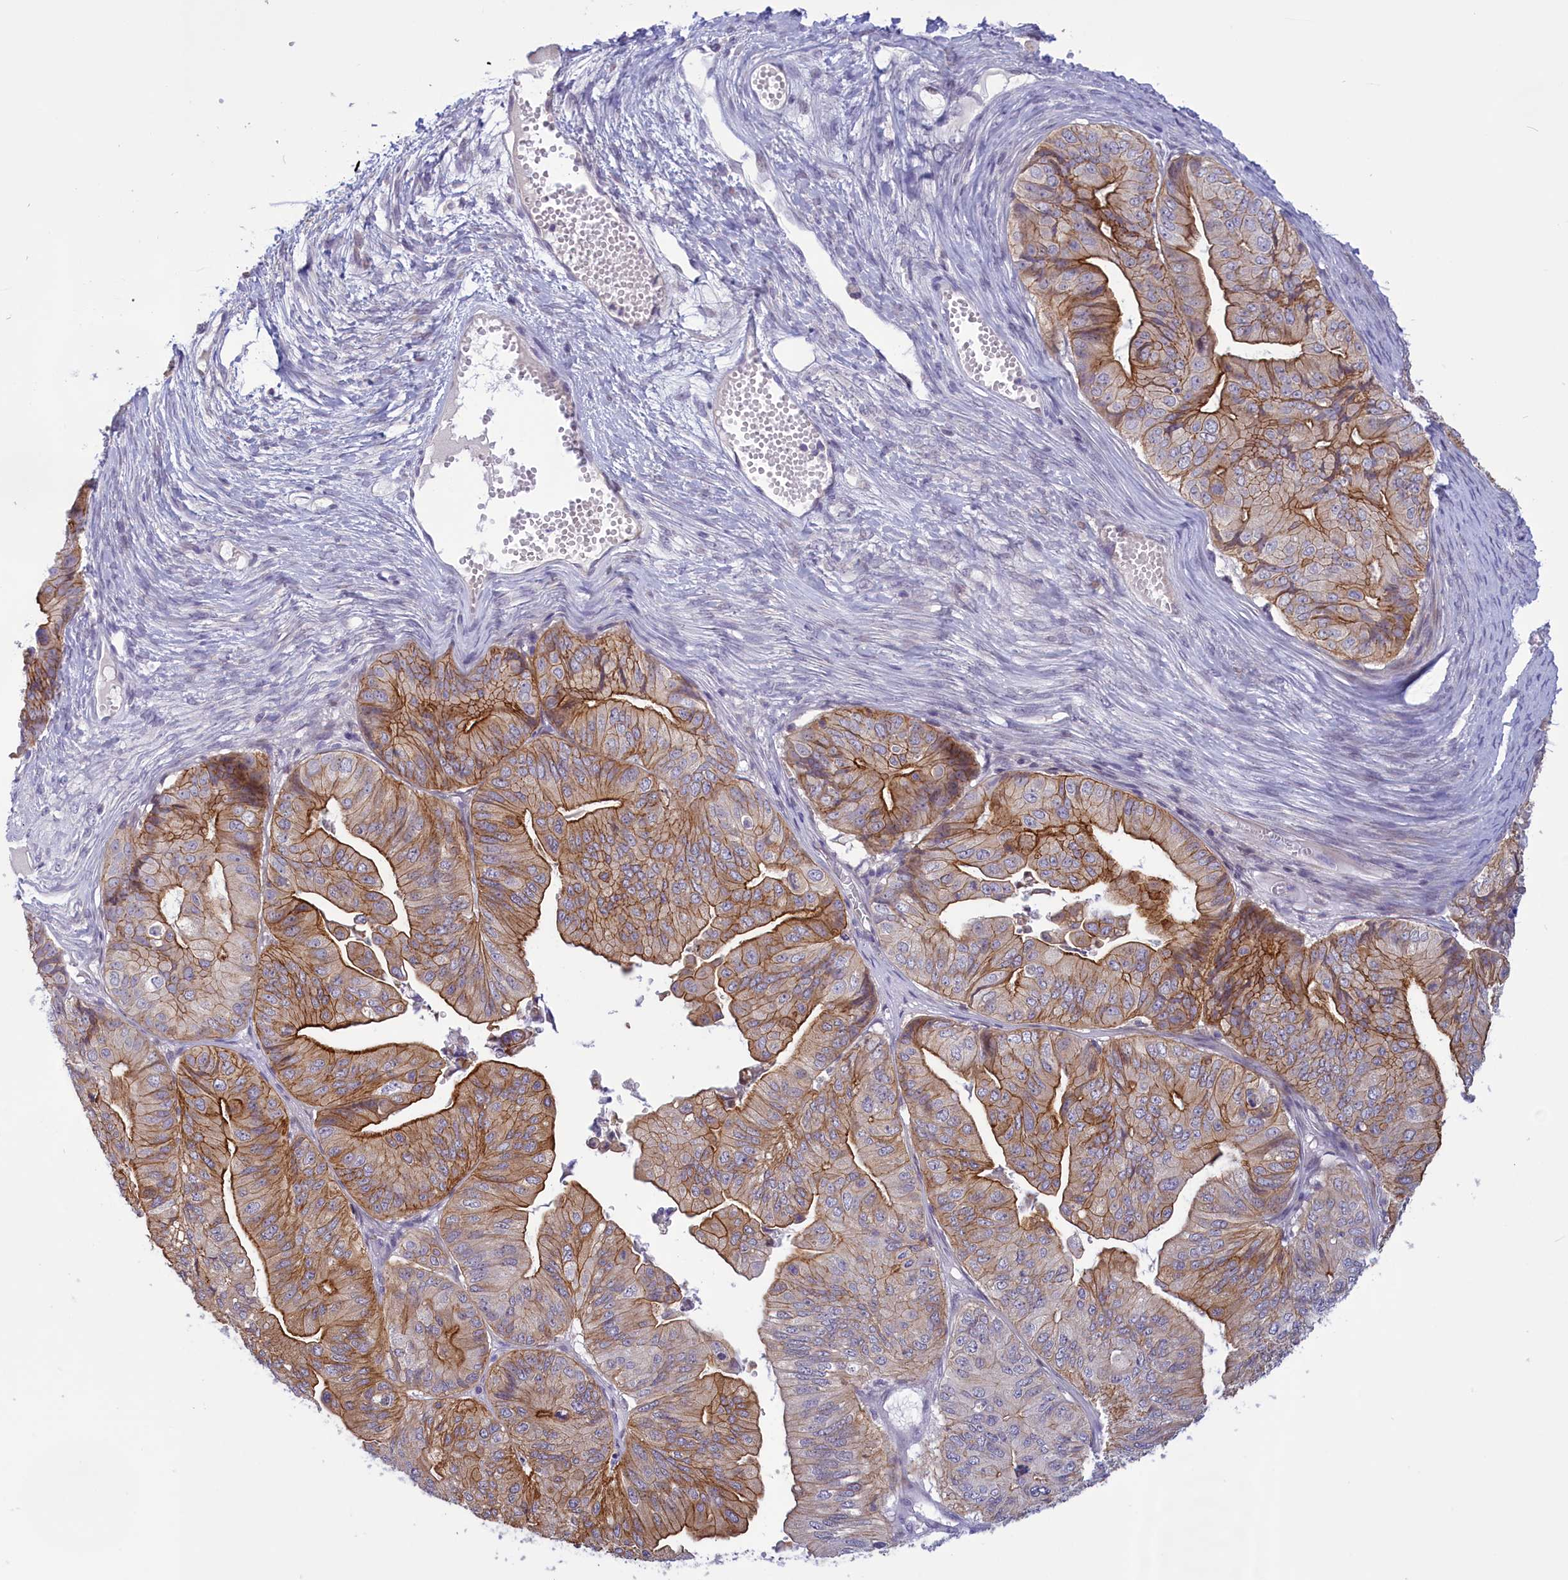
{"staining": {"intensity": "moderate", "quantity": "25%-75%", "location": "cytoplasmic/membranous"}, "tissue": "ovarian cancer", "cell_type": "Tumor cells", "image_type": "cancer", "snomed": [{"axis": "morphology", "description": "Cystadenocarcinoma, mucinous, NOS"}, {"axis": "topography", "description": "Ovary"}], "caption": "IHC of mucinous cystadenocarcinoma (ovarian) shows medium levels of moderate cytoplasmic/membranous staining in about 25%-75% of tumor cells.", "gene": "CORO2A", "patient": {"sex": "female", "age": 61}}